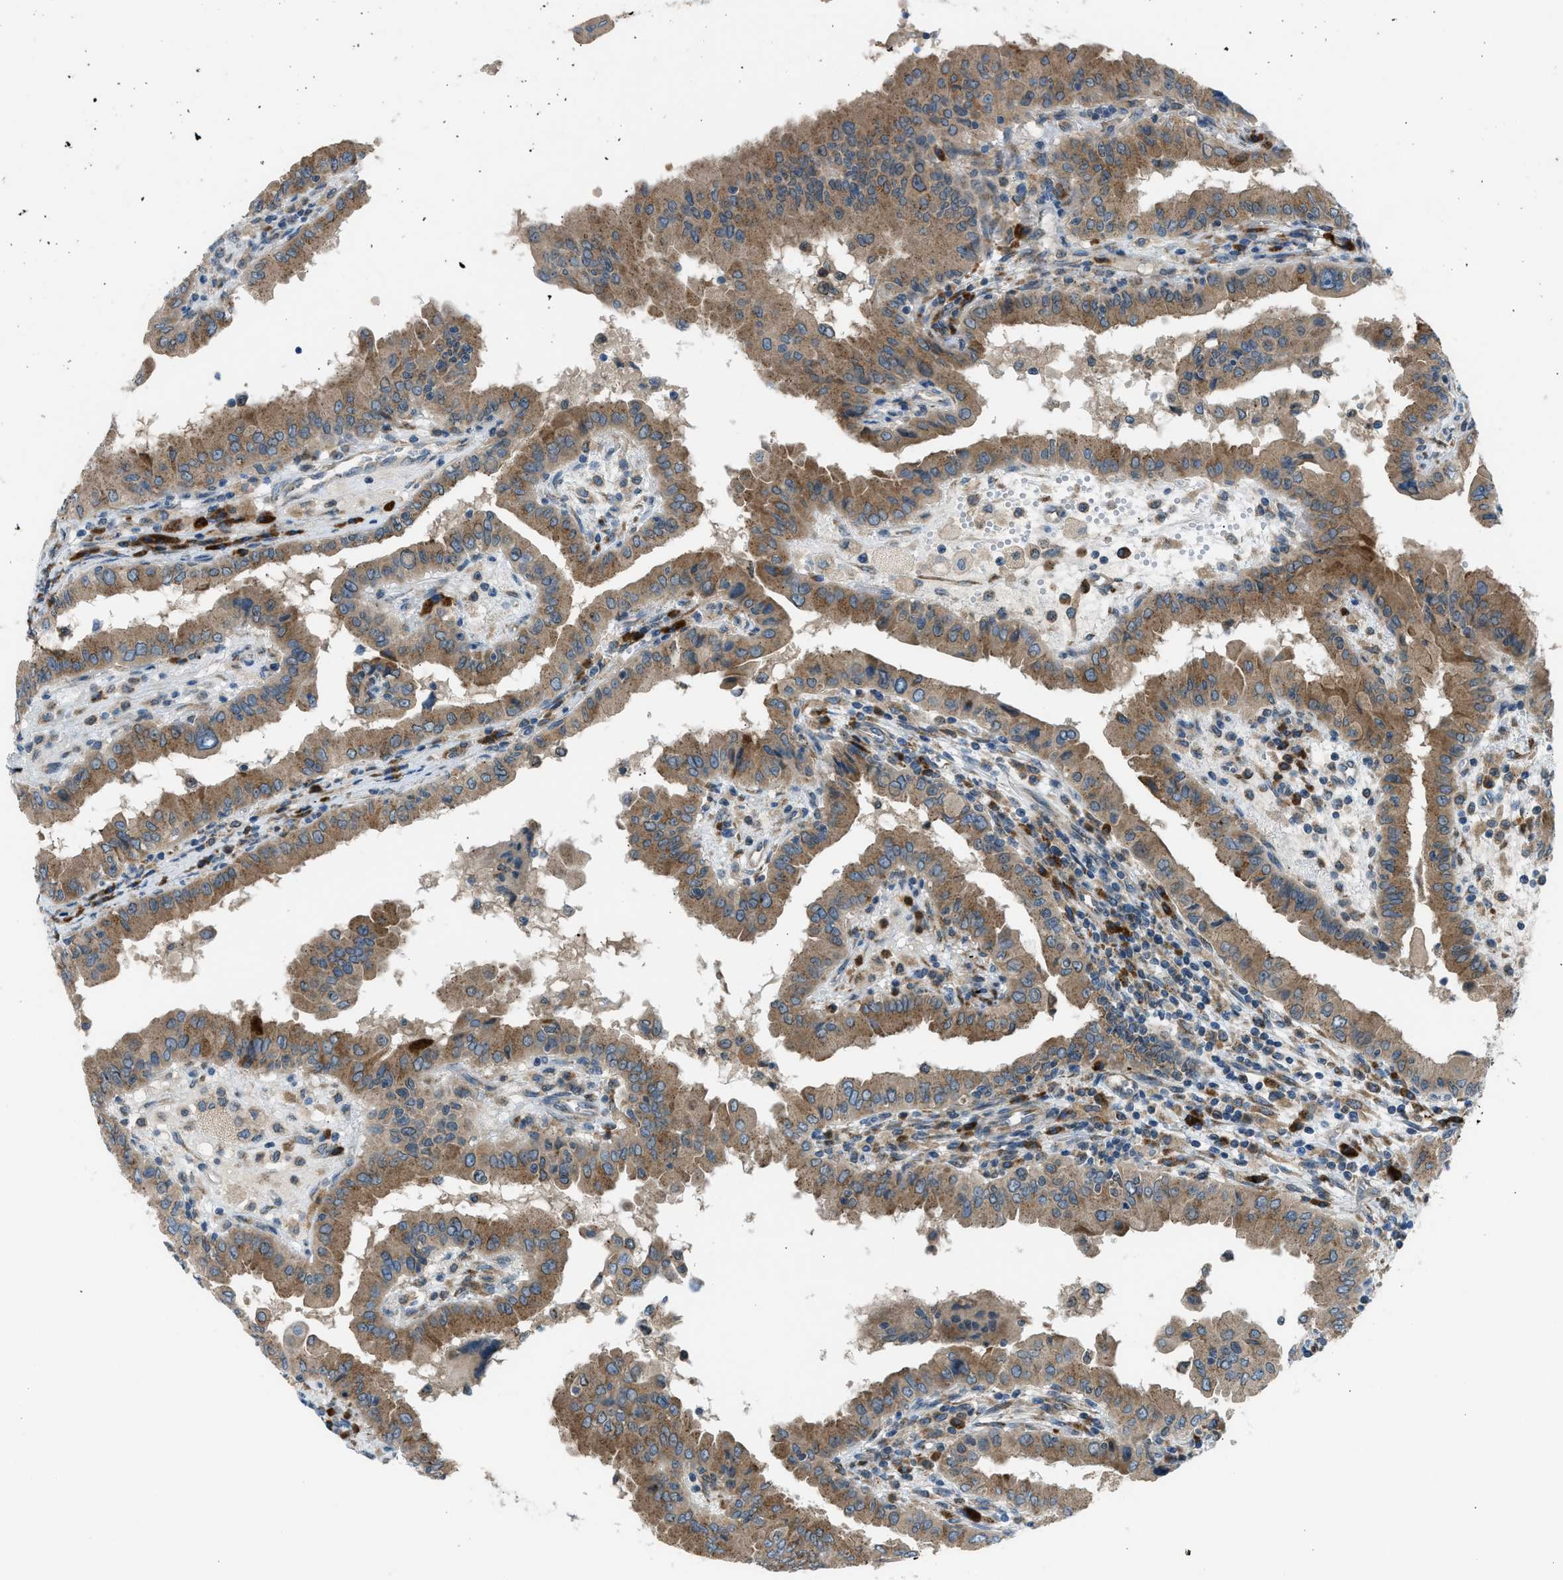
{"staining": {"intensity": "moderate", "quantity": ">75%", "location": "cytoplasmic/membranous"}, "tissue": "thyroid cancer", "cell_type": "Tumor cells", "image_type": "cancer", "snomed": [{"axis": "morphology", "description": "Papillary adenocarcinoma, NOS"}, {"axis": "topography", "description": "Thyroid gland"}], "caption": "Tumor cells exhibit medium levels of moderate cytoplasmic/membranous expression in about >75% of cells in human thyroid cancer. (DAB (3,3'-diaminobenzidine) = brown stain, brightfield microscopy at high magnification).", "gene": "EDARADD", "patient": {"sex": "male", "age": 33}}